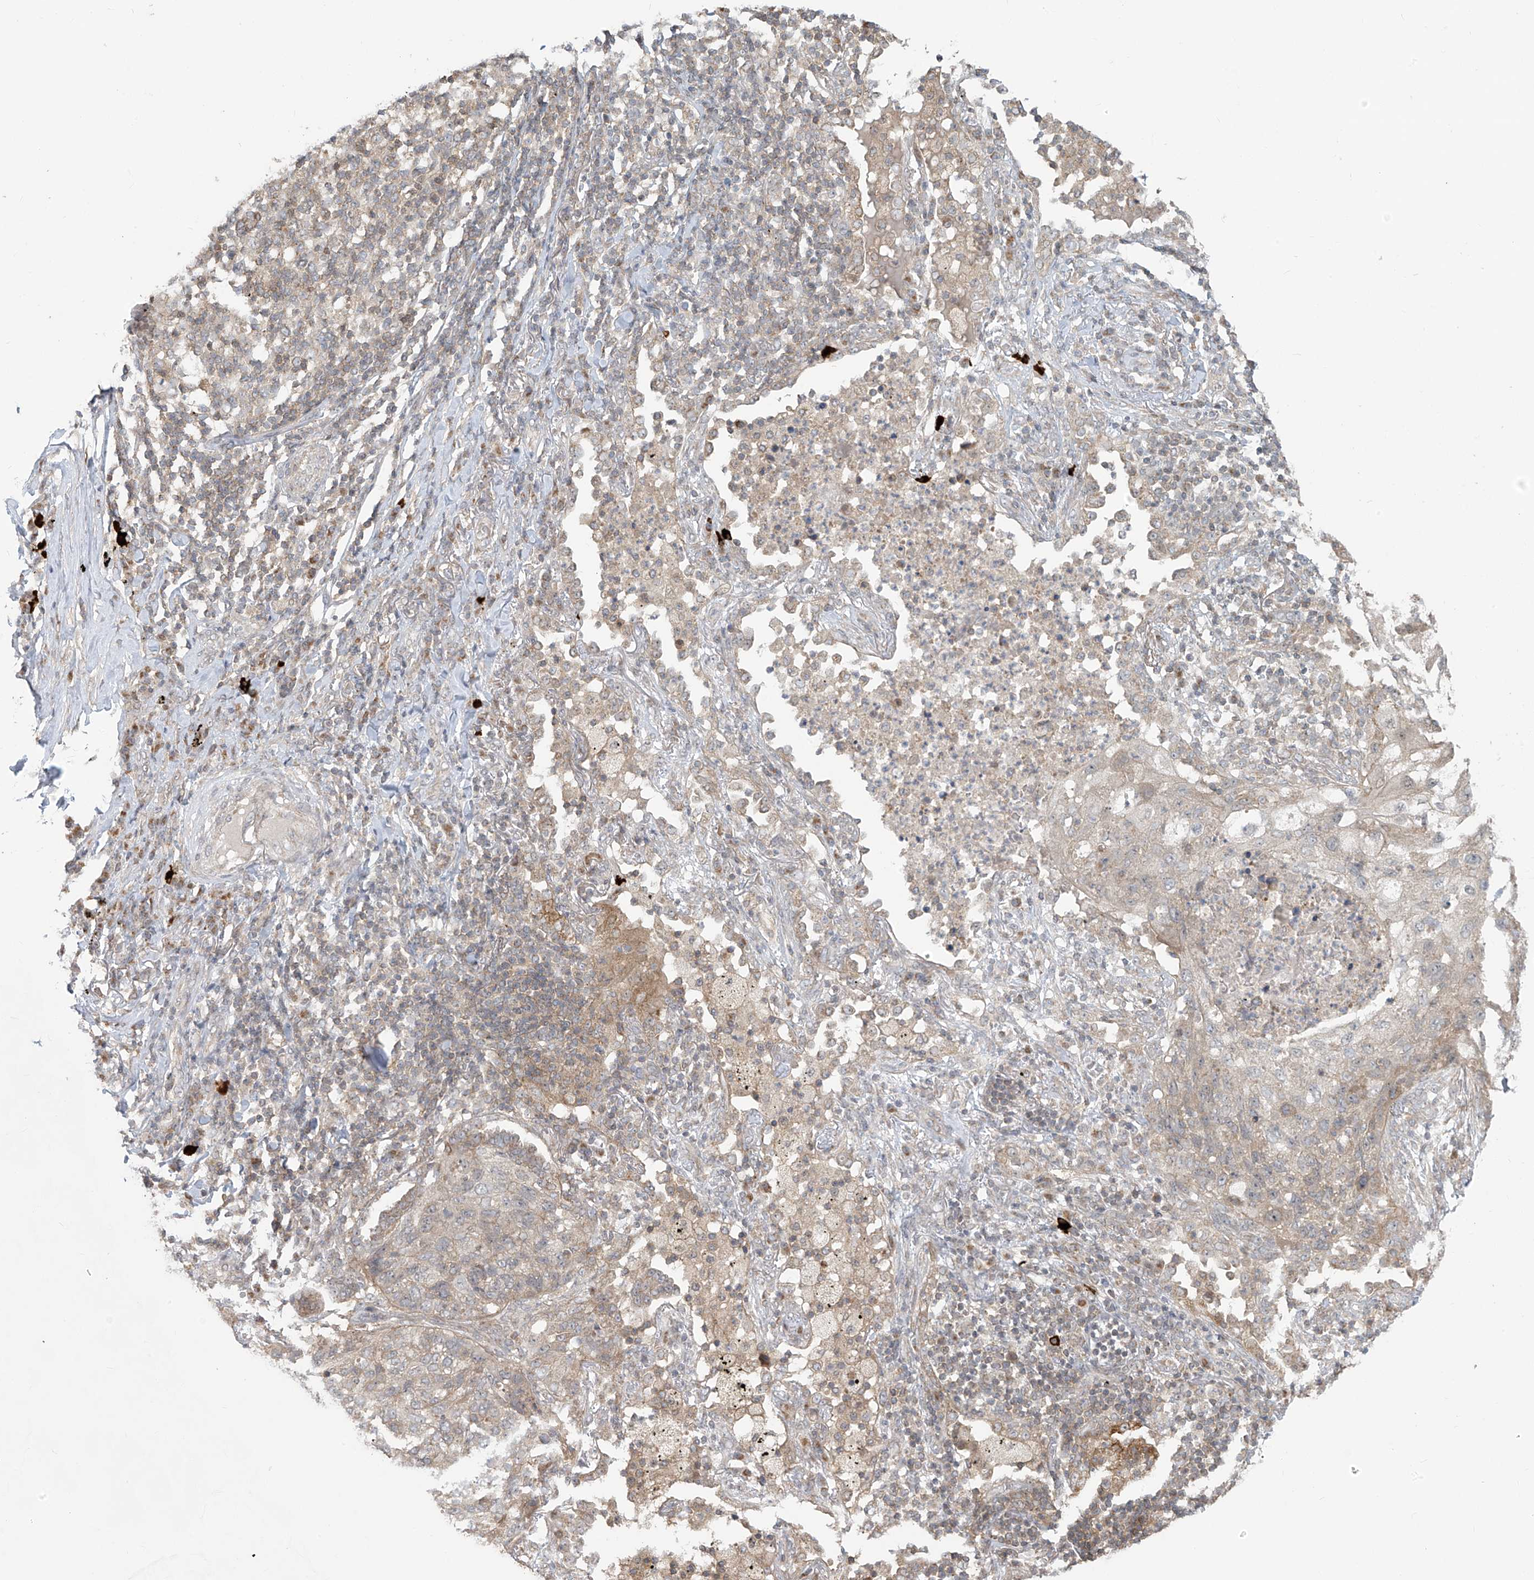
{"staining": {"intensity": "negative", "quantity": "none", "location": "none"}, "tissue": "lung cancer", "cell_type": "Tumor cells", "image_type": "cancer", "snomed": [{"axis": "morphology", "description": "Squamous cell carcinoma, NOS"}, {"axis": "topography", "description": "Lung"}], "caption": "Micrograph shows no significant protein staining in tumor cells of lung squamous cell carcinoma. Brightfield microscopy of IHC stained with DAB (3,3'-diaminobenzidine) (brown) and hematoxylin (blue), captured at high magnification.", "gene": "HDDC2", "patient": {"sex": "female", "age": 63}}